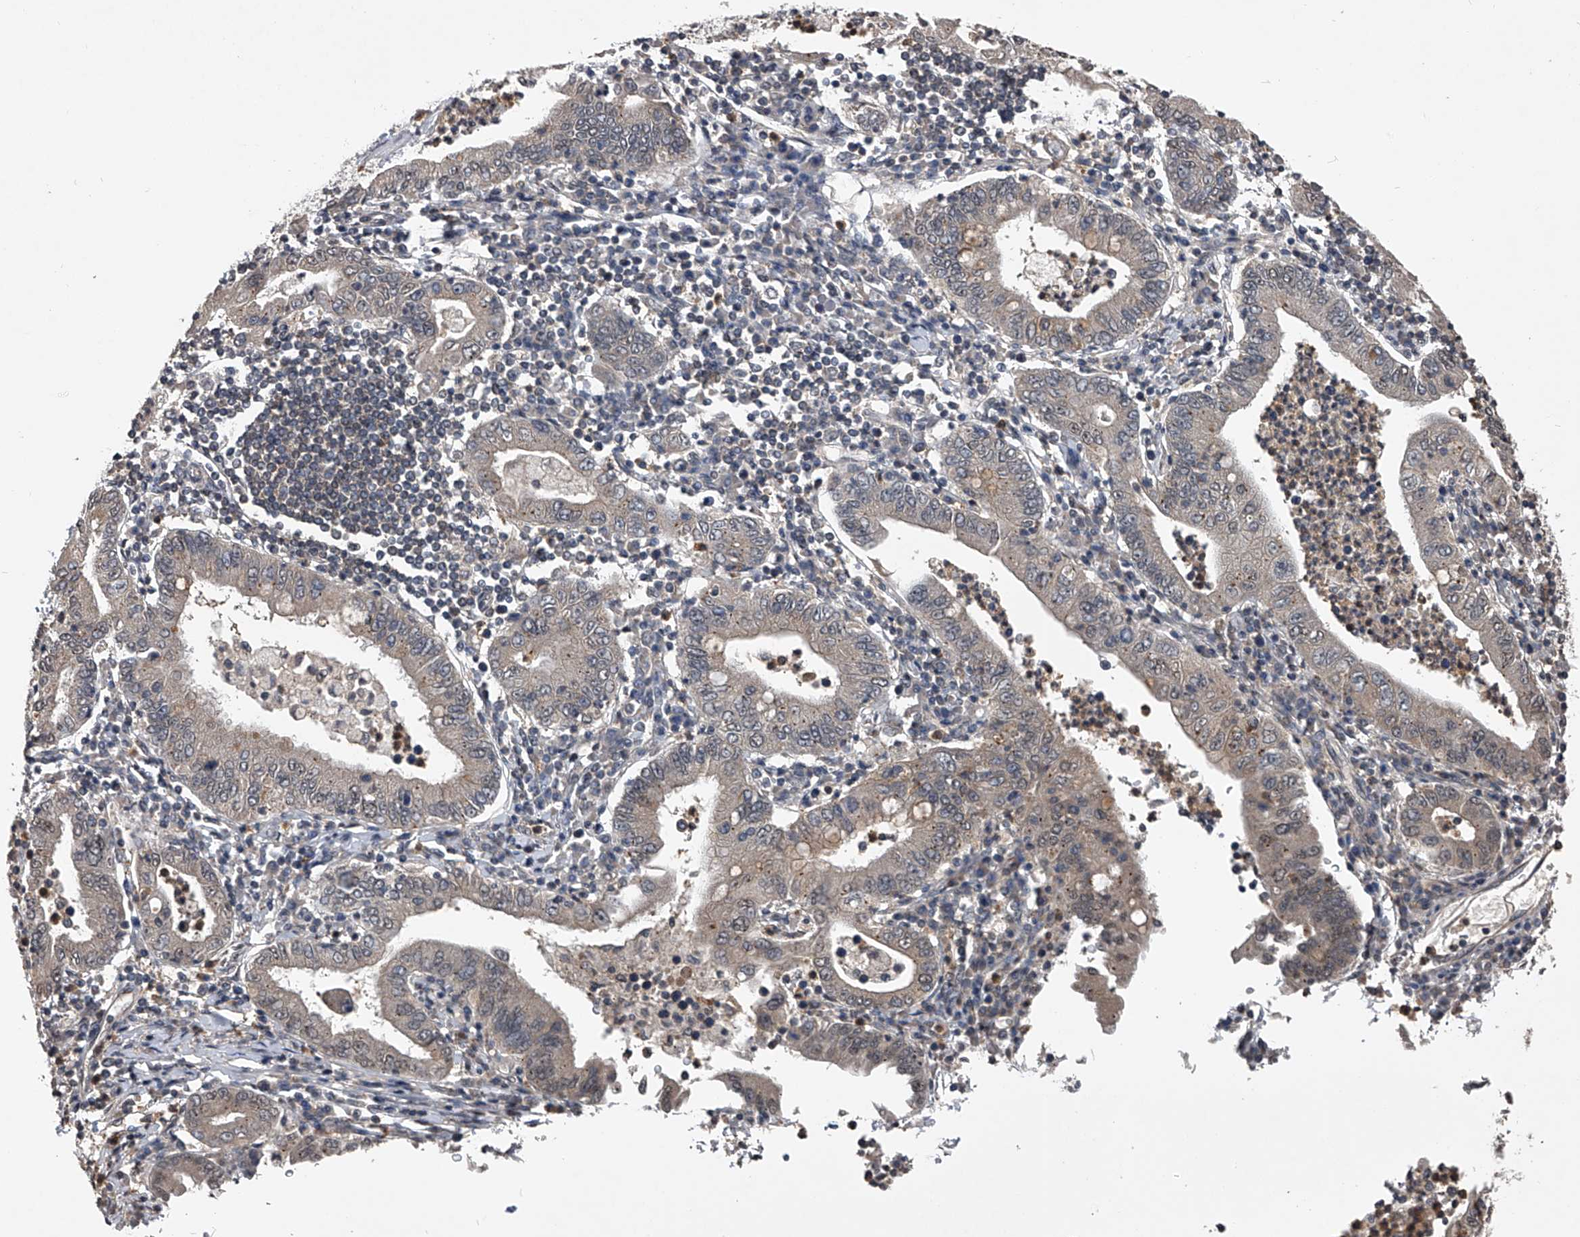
{"staining": {"intensity": "weak", "quantity": "25%-75%", "location": "cytoplasmic/membranous"}, "tissue": "stomach cancer", "cell_type": "Tumor cells", "image_type": "cancer", "snomed": [{"axis": "morphology", "description": "Normal tissue, NOS"}, {"axis": "morphology", "description": "Adenocarcinoma, NOS"}, {"axis": "topography", "description": "Esophagus"}, {"axis": "topography", "description": "Stomach, upper"}, {"axis": "topography", "description": "Peripheral nerve tissue"}], "caption": "Approximately 25%-75% of tumor cells in stomach cancer reveal weak cytoplasmic/membranous protein expression as visualized by brown immunohistochemical staining.", "gene": "TSNAX", "patient": {"sex": "male", "age": 62}}